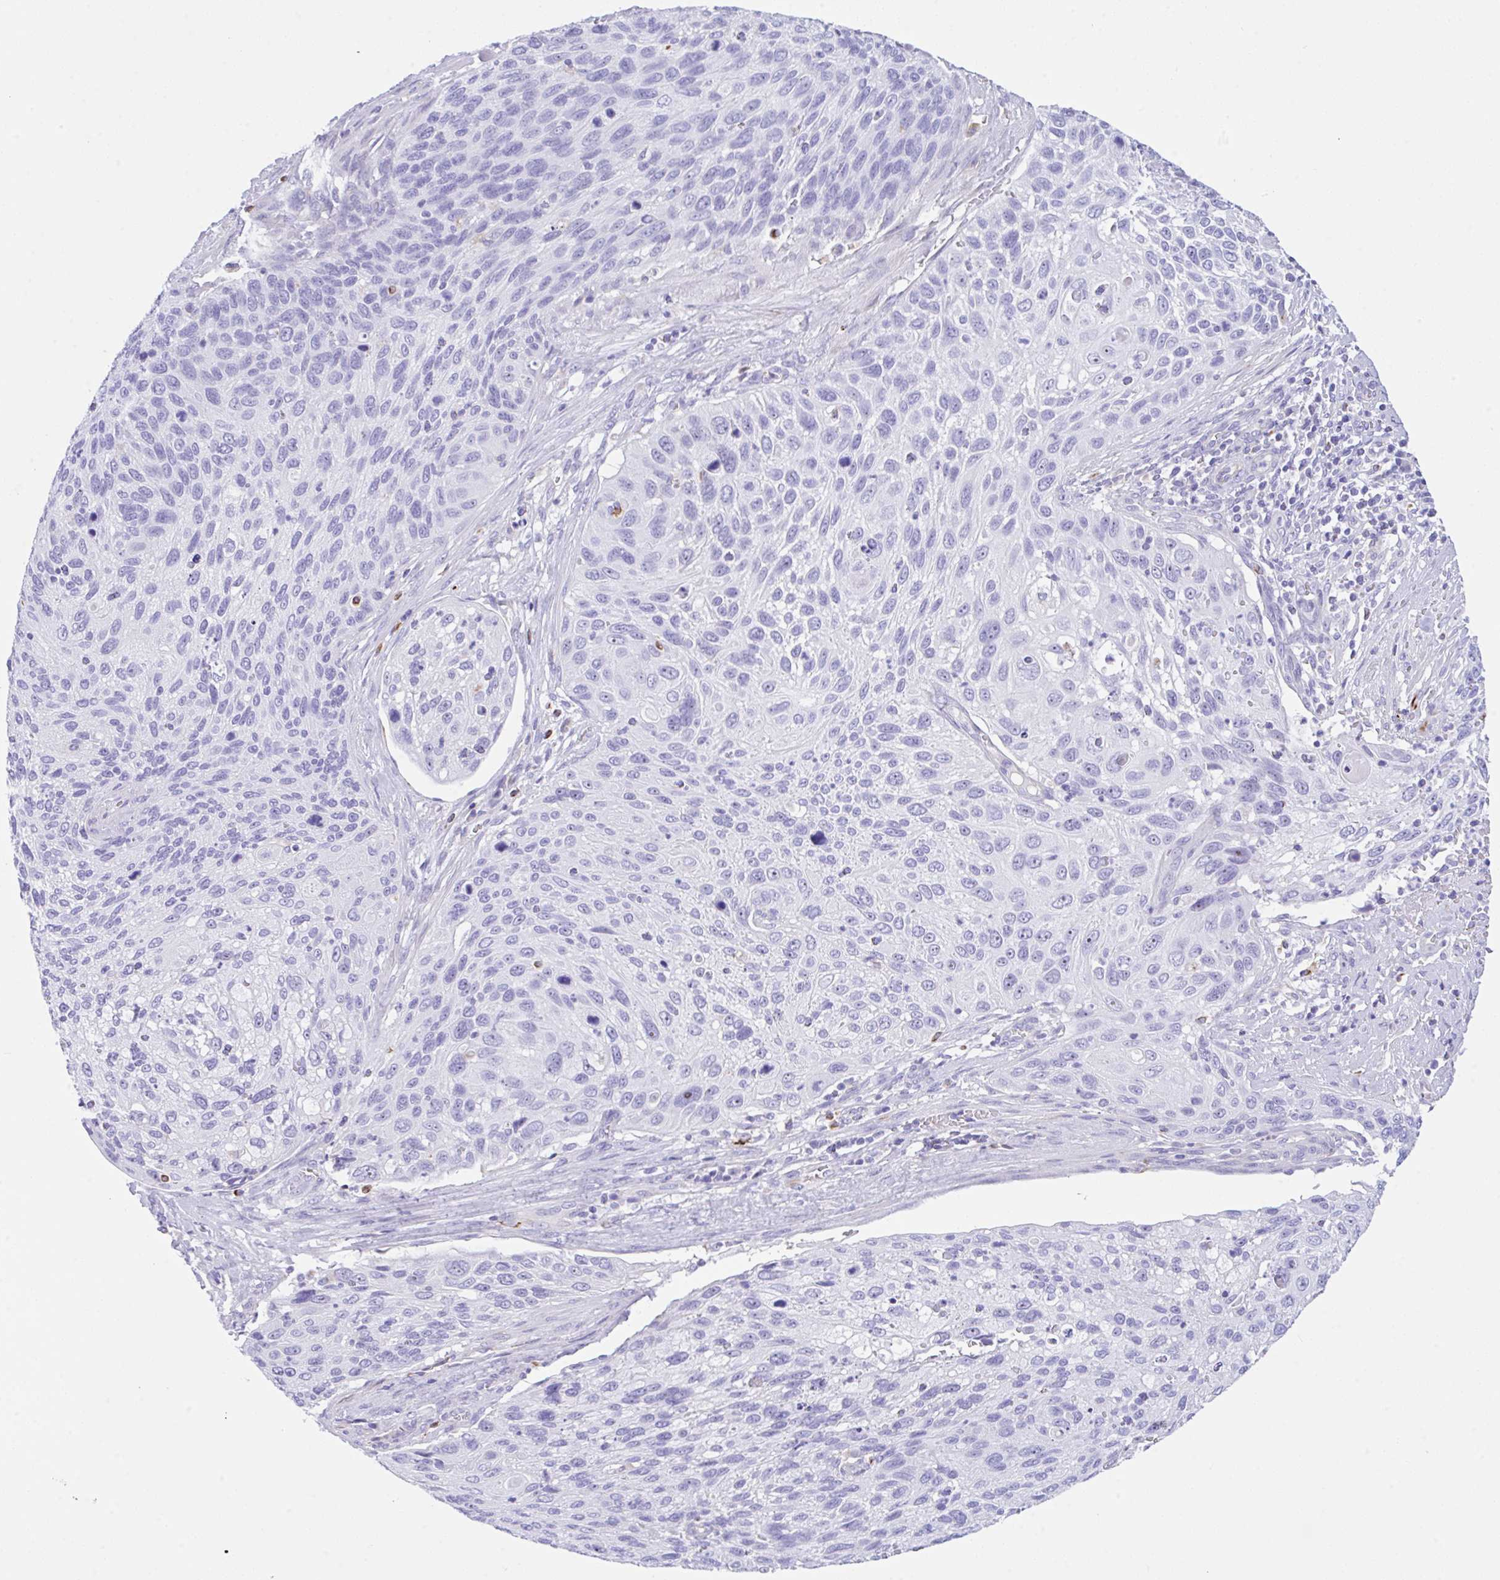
{"staining": {"intensity": "negative", "quantity": "none", "location": "none"}, "tissue": "cervical cancer", "cell_type": "Tumor cells", "image_type": "cancer", "snomed": [{"axis": "morphology", "description": "Squamous cell carcinoma, NOS"}, {"axis": "topography", "description": "Cervix"}], "caption": "The IHC photomicrograph has no significant expression in tumor cells of squamous cell carcinoma (cervical) tissue.", "gene": "NDUFAF8", "patient": {"sex": "female", "age": 70}}